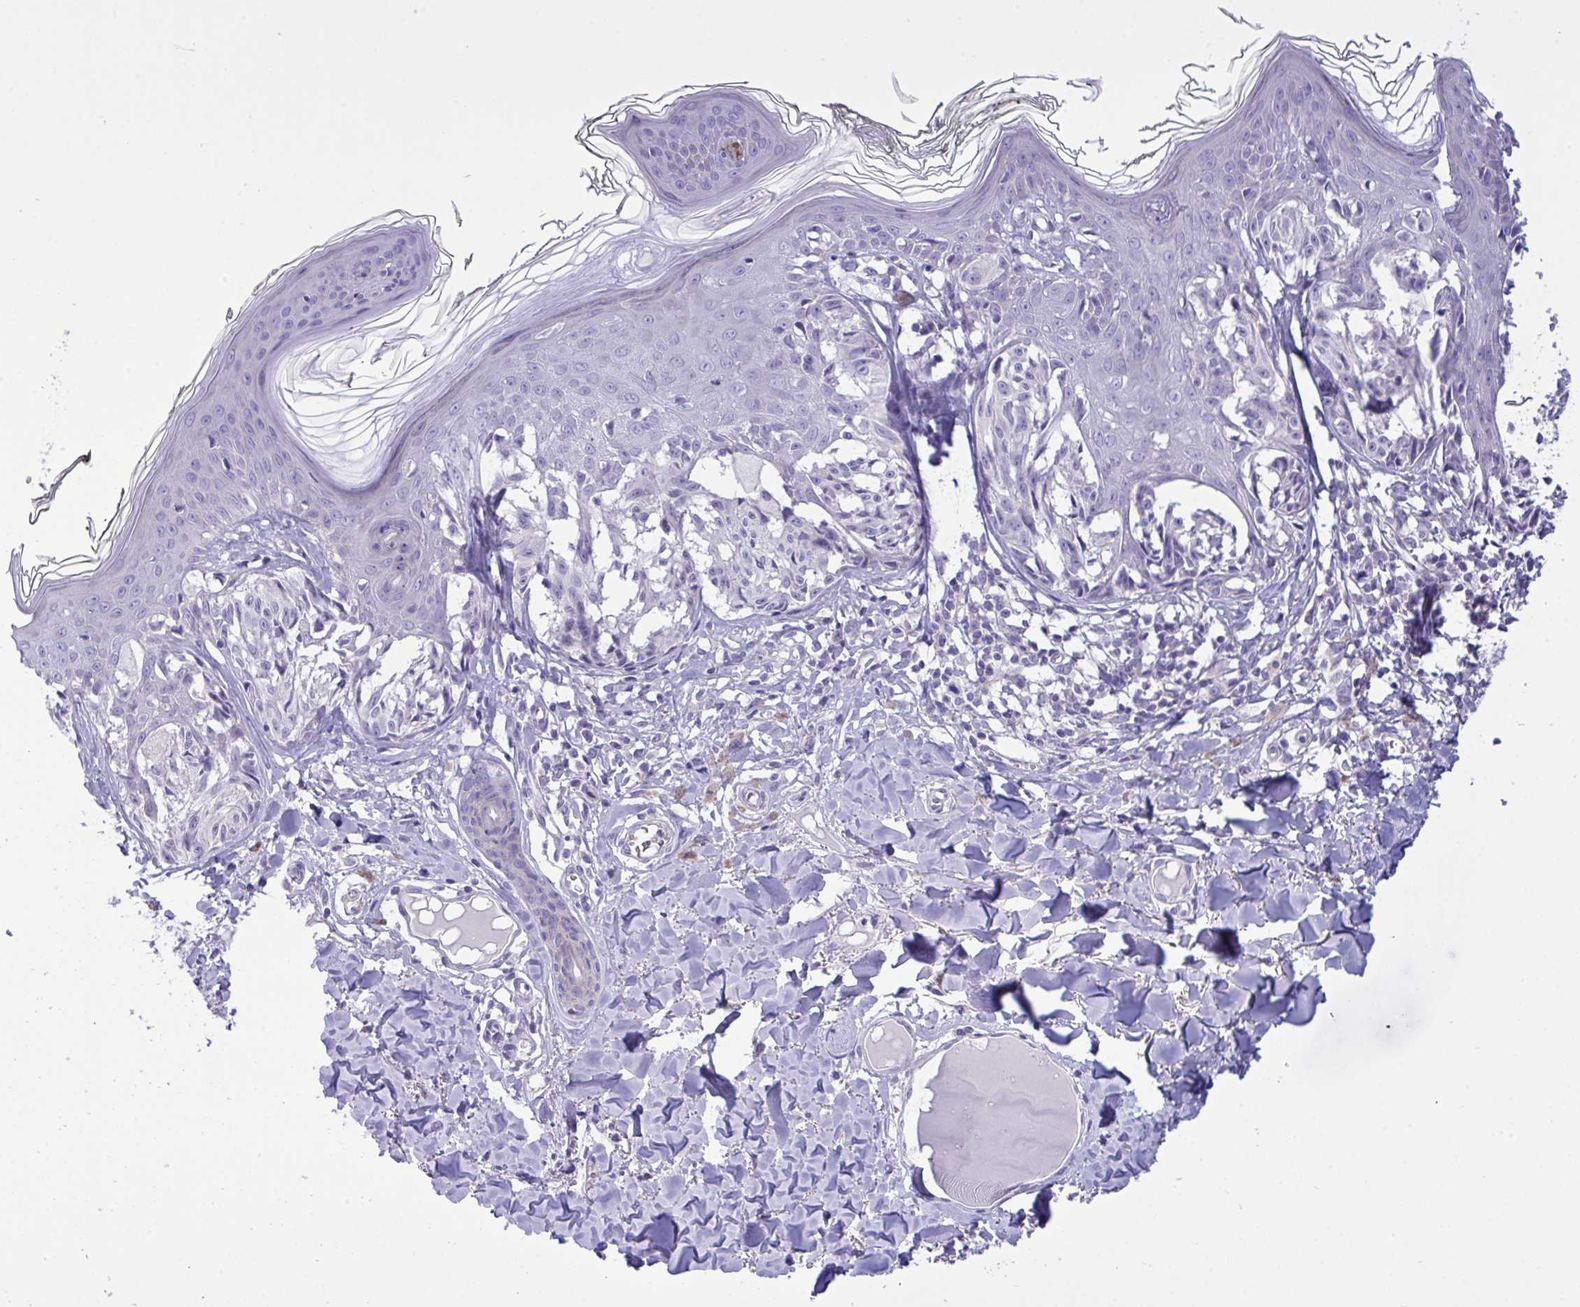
{"staining": {"intensity": "negative", "quantity": "none", "location": "none"}, "tissue": "melanoma", "cell_type": "Tumor cells", "image_type": "cancer", "snomed": [{"axis": "morphology", "description": "Malignant melanoma, NOS"}, {"axis": "topography", "description": "Skin"}], "caption": "Melanoma was stained to show a protein in brown. There is no significant expression in tumor cells. Nuclei are stained in blue.", "gene": "WDR97", "patient": {"sex": "female", "age": 43}}